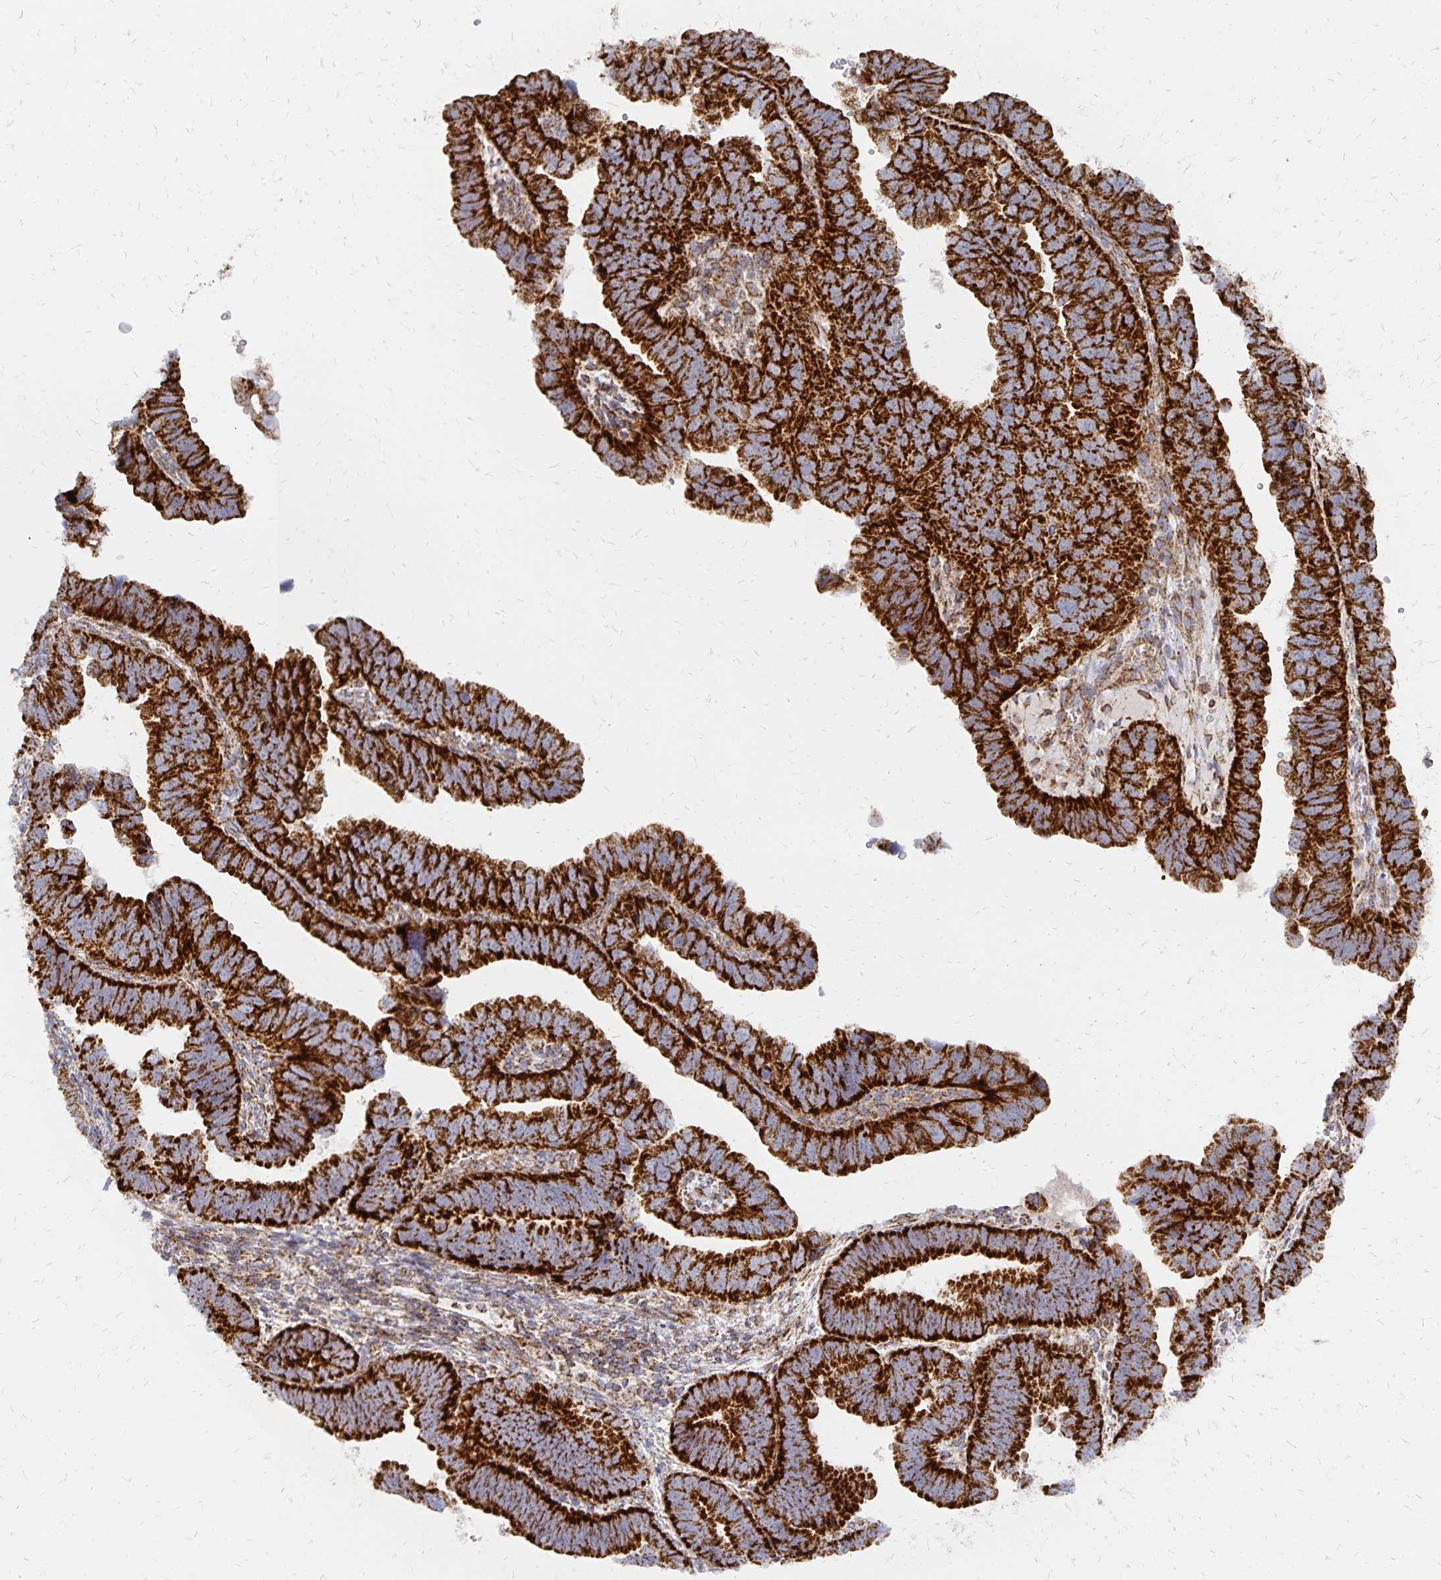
{"staining": {"intensity": "strong", "quantity": ">75%", "location": "cytoplasmic/membranous"}, "tissue": "endometrial cancer", "cell_type": "Tumor cells", "image_type": "cancer", "snomed": [{"axis": "morphology", "description": "Adenocarcinoma, NOS"}, {"axis": "topography", "description": "Endometrium"}], "caption": "The histopathology image shows a brown stain indicating the presence of a protein in the cytoplasmic/membranous of tumor cells in adenocarcinoma (endometrial).", "gene": "STOML2", "patient": {"sex": "female", "age": 75}}